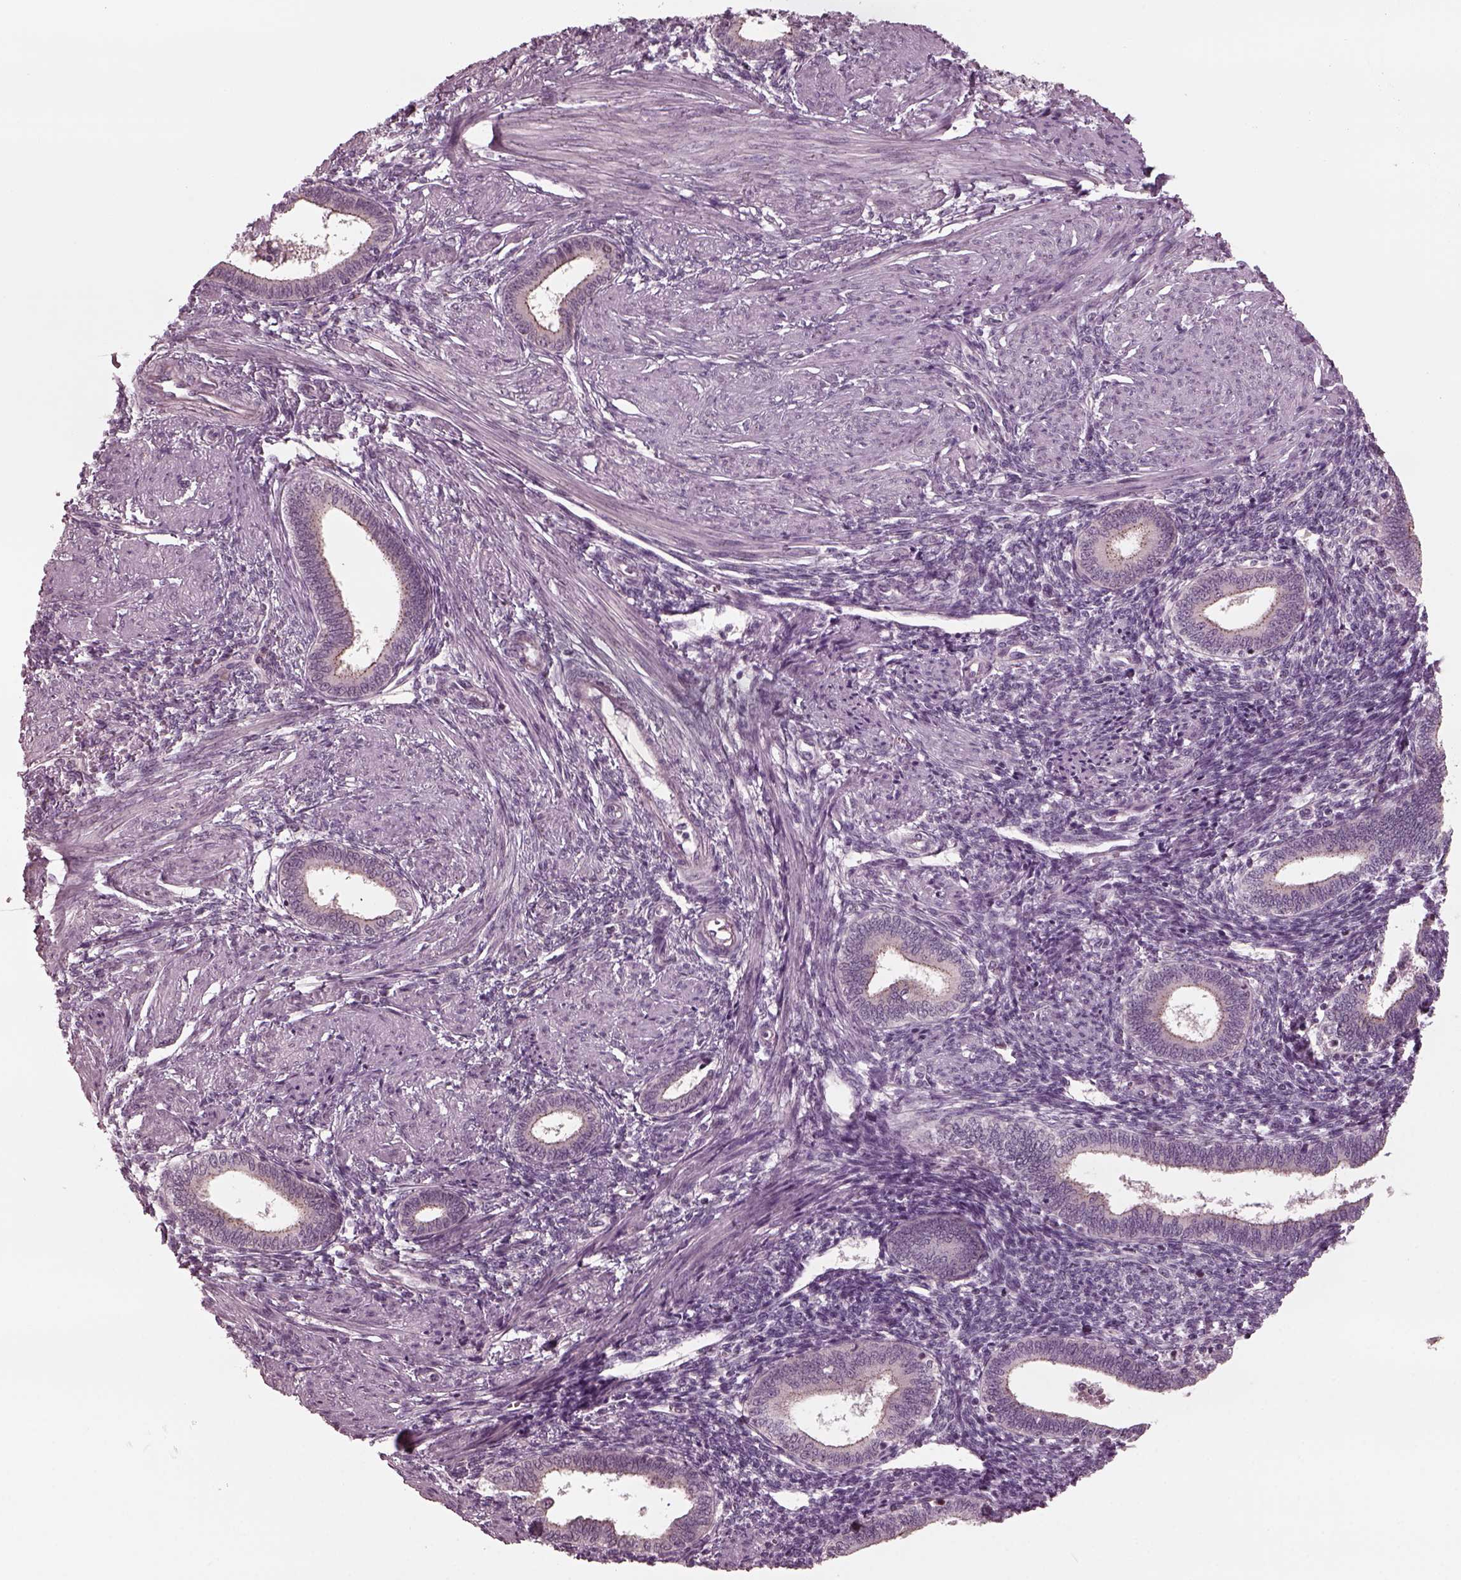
{"staining": {"intensity": "negative", "quantity": "none", "location": "none"}, "tissue": "endometrium", "cell_type": "Cells in endometrial stroma", "image_type": "normal", "snomed": [{"axis": "morphology", "description": "Normal tissue, NOS"}, {"axis": "topography", "description": "Endometrium"}], "caption": "Immunohistochemistry of normal human endometrium demonstrates no positivity in cells in endometrial stroma.", "gene": "SAXO1", "patient": {"sex": "female", "age": 42}}